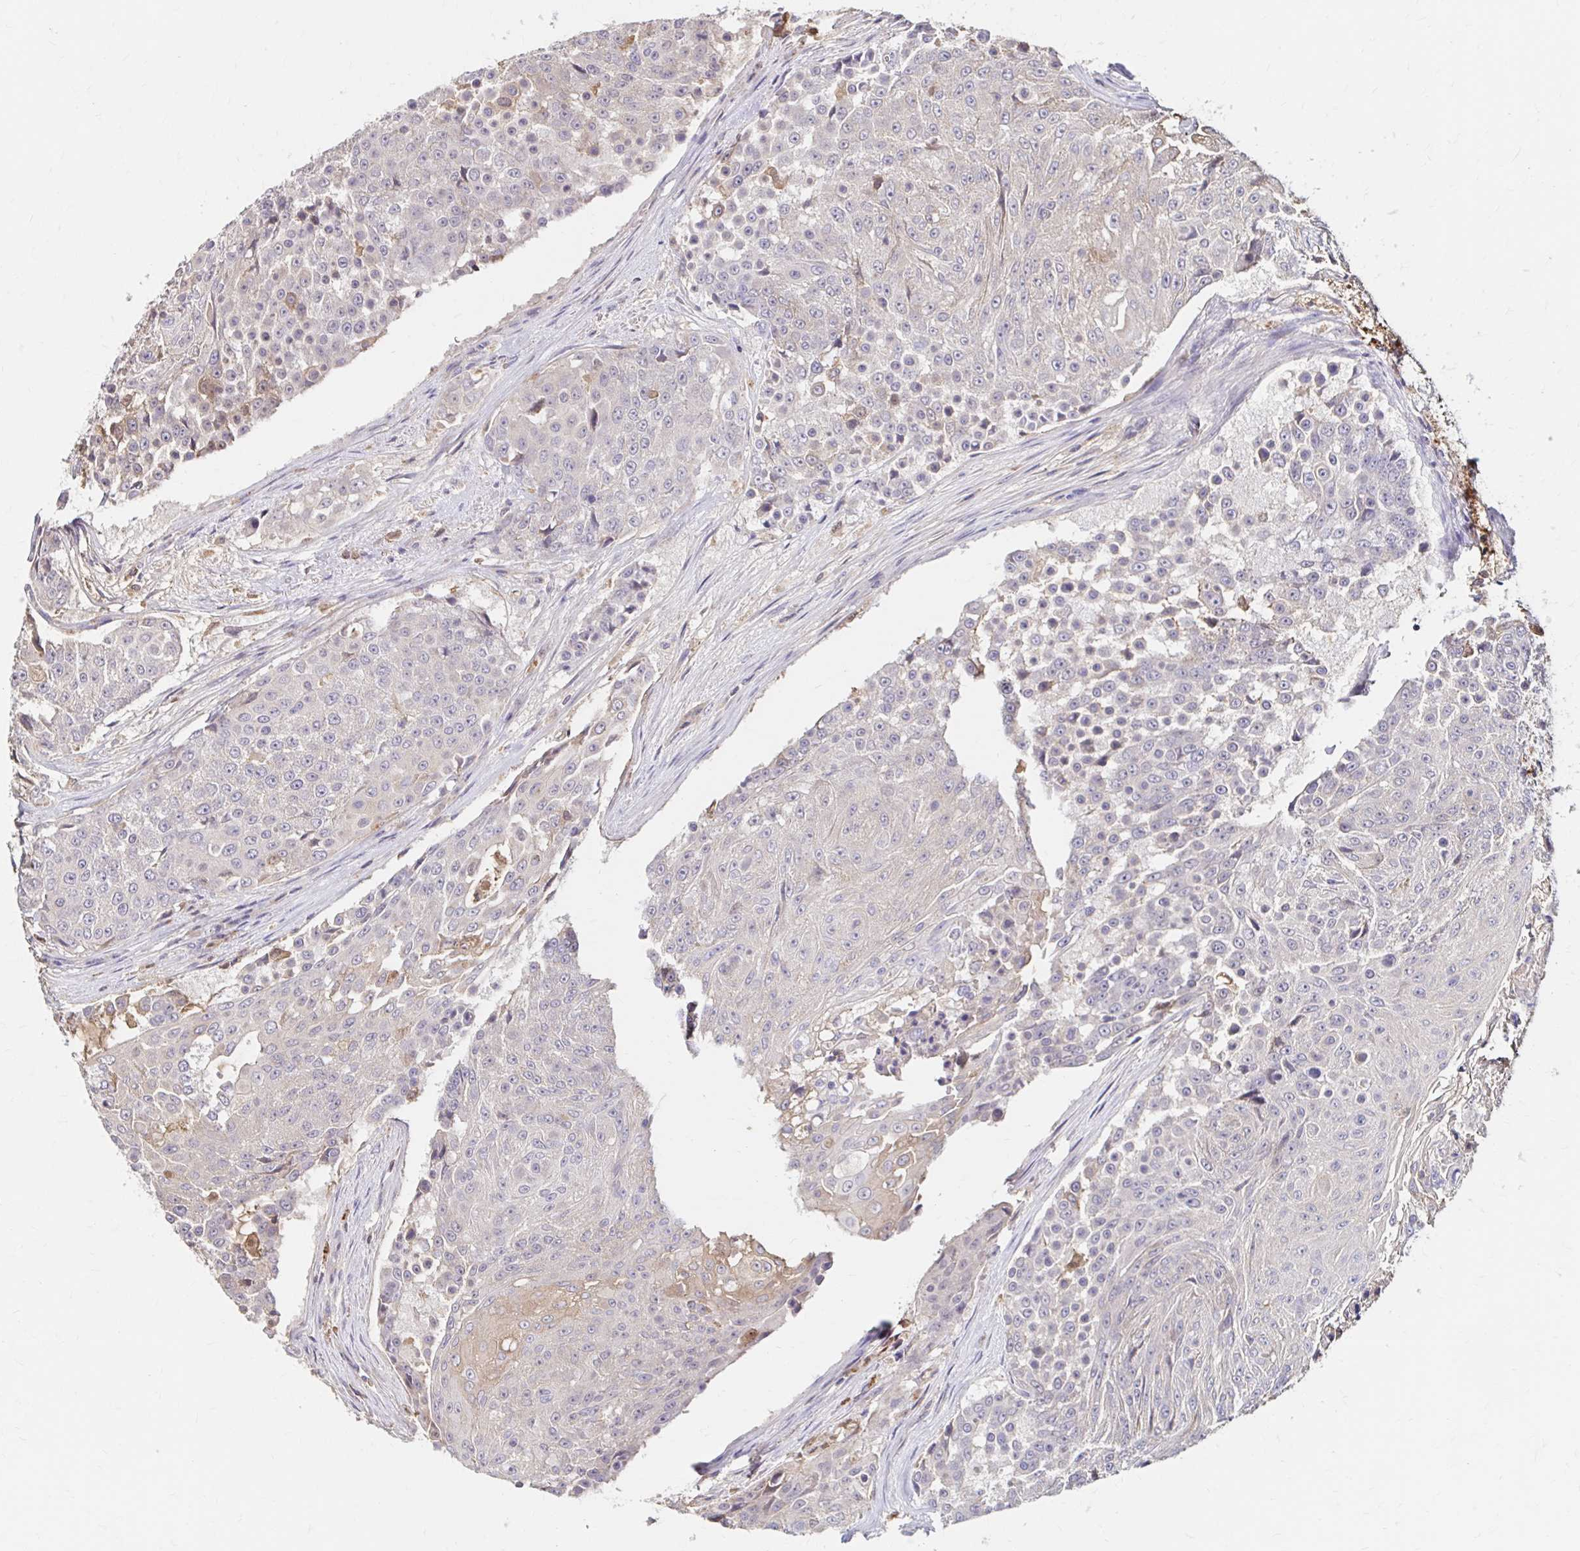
{"staining": {"intensity": "weak", "quantity": "<25%", "location": "cytoplasmic/membranous"}, "tissue": "urothelial cancer", "cell_type": "Tumor cells", "image_type": "cancer", "snomed": [{"axis": "morphology", "description": "Urothelial carcinoma, High grade"}, {"axis": "topography", "description": "Urinary bladder"}], "caption": "Micrograph shows no significant protein staining in tumor cells of urothelial carcinoma (high-grade).", "gene": "HMGCS2", "patient": {"sex": "female", "age": 63}}